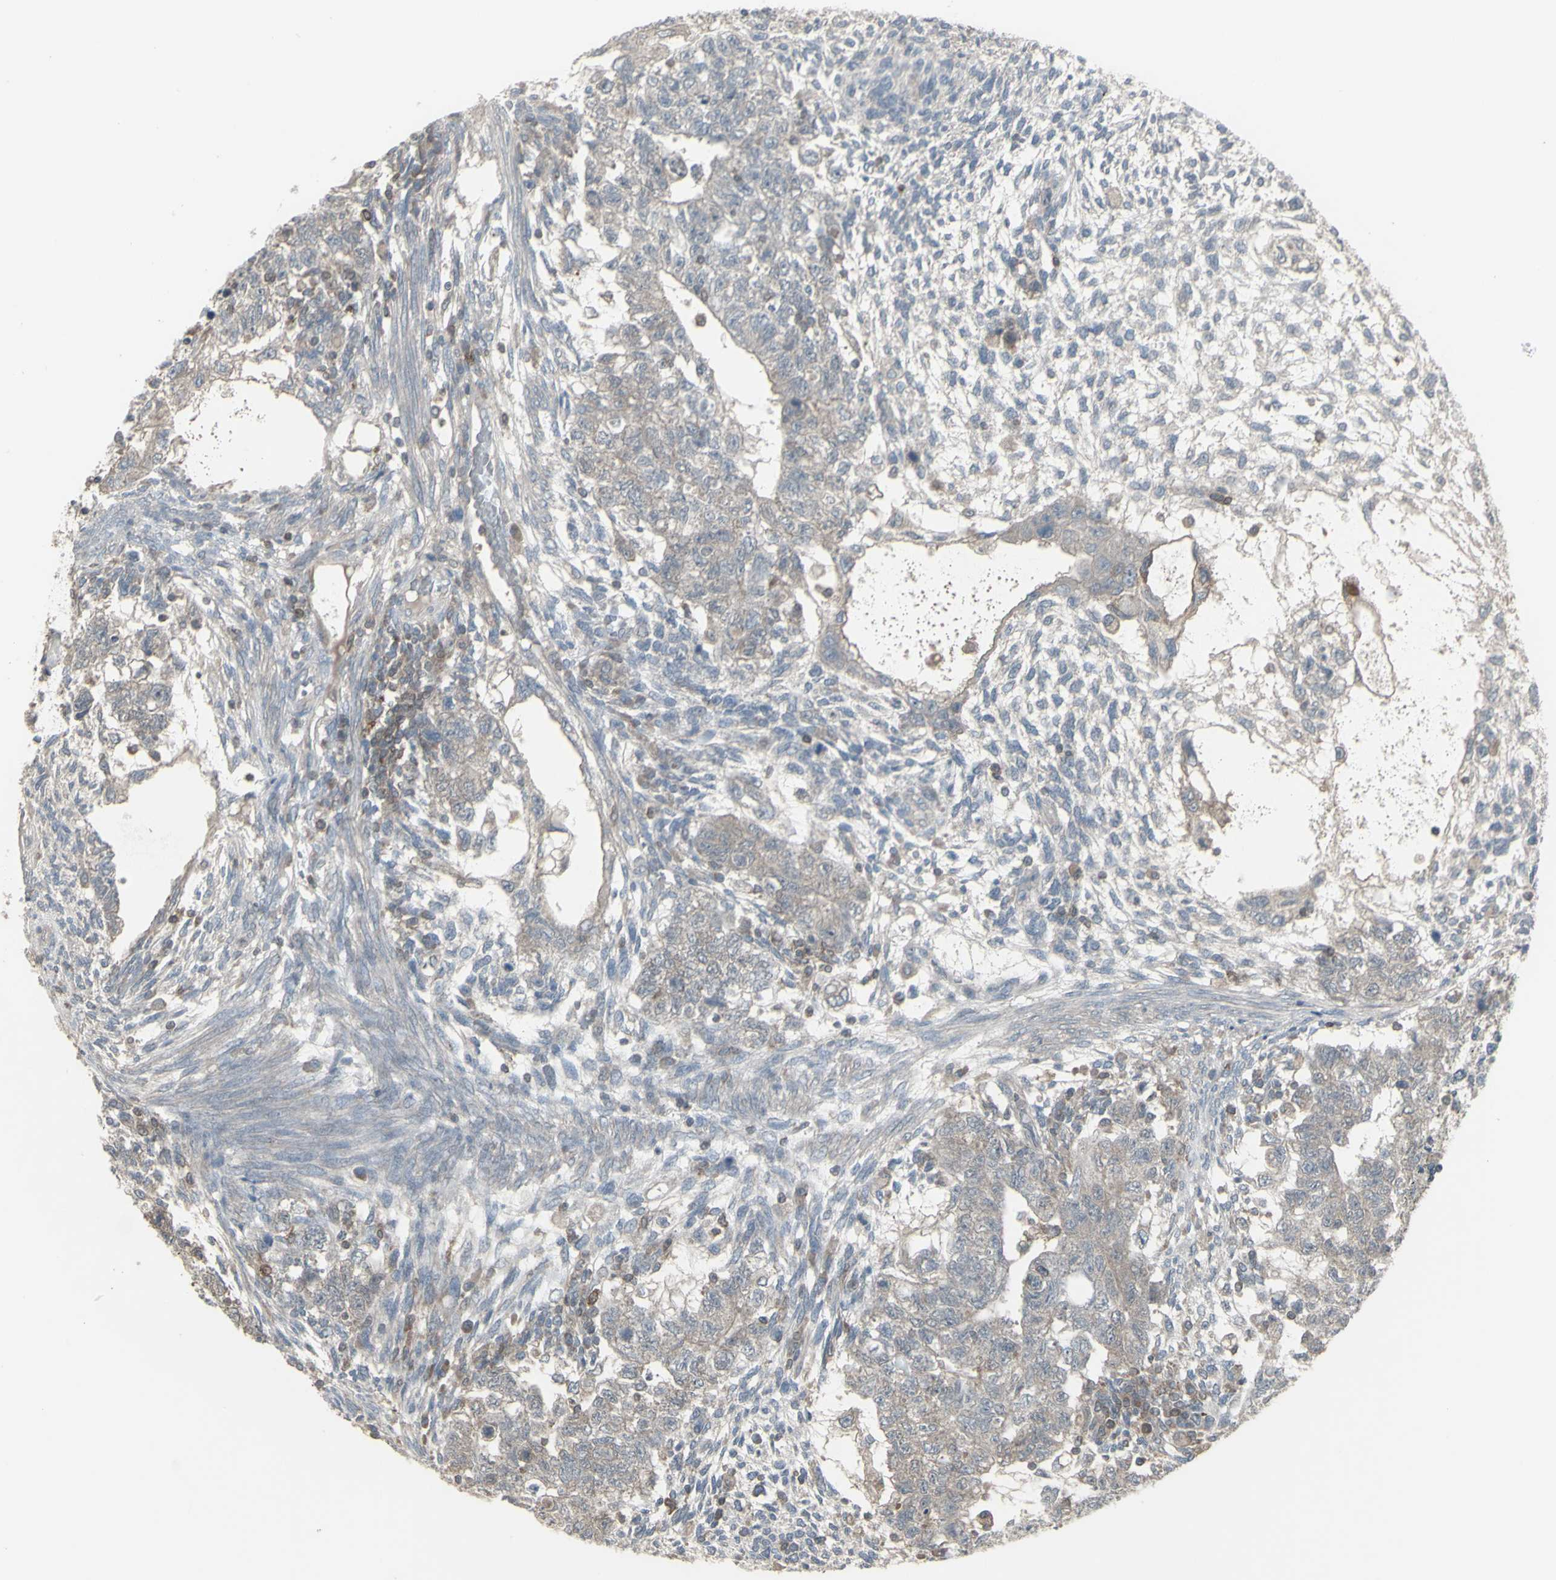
{"staining": {"intensity": "weak", "quantity": "<25%", "location": "cytoplasmic/membranous"}, "tissue": "testis cancer", "cell_type": "Tumor cells", "image_type": "cancer", "snomed": [{"axis": "morphology", "description": "Normal tissue, NOS"}, {"axis": "morphology", "description": "Carcinoma, Embryonal, NOS"}, {"axis": "topography", "description": "Testis"}], "caption": "High magnification brightfield microscopy of testis embryonal carcinoma stained with DAB (brown) and counterstained with hematoxylin (blue): tumor cells show no significant positivity. (IHC, brightfield microscopy, high magnification).", "gene": "CSK", "patient": {"sex": "male", "age": 36}}